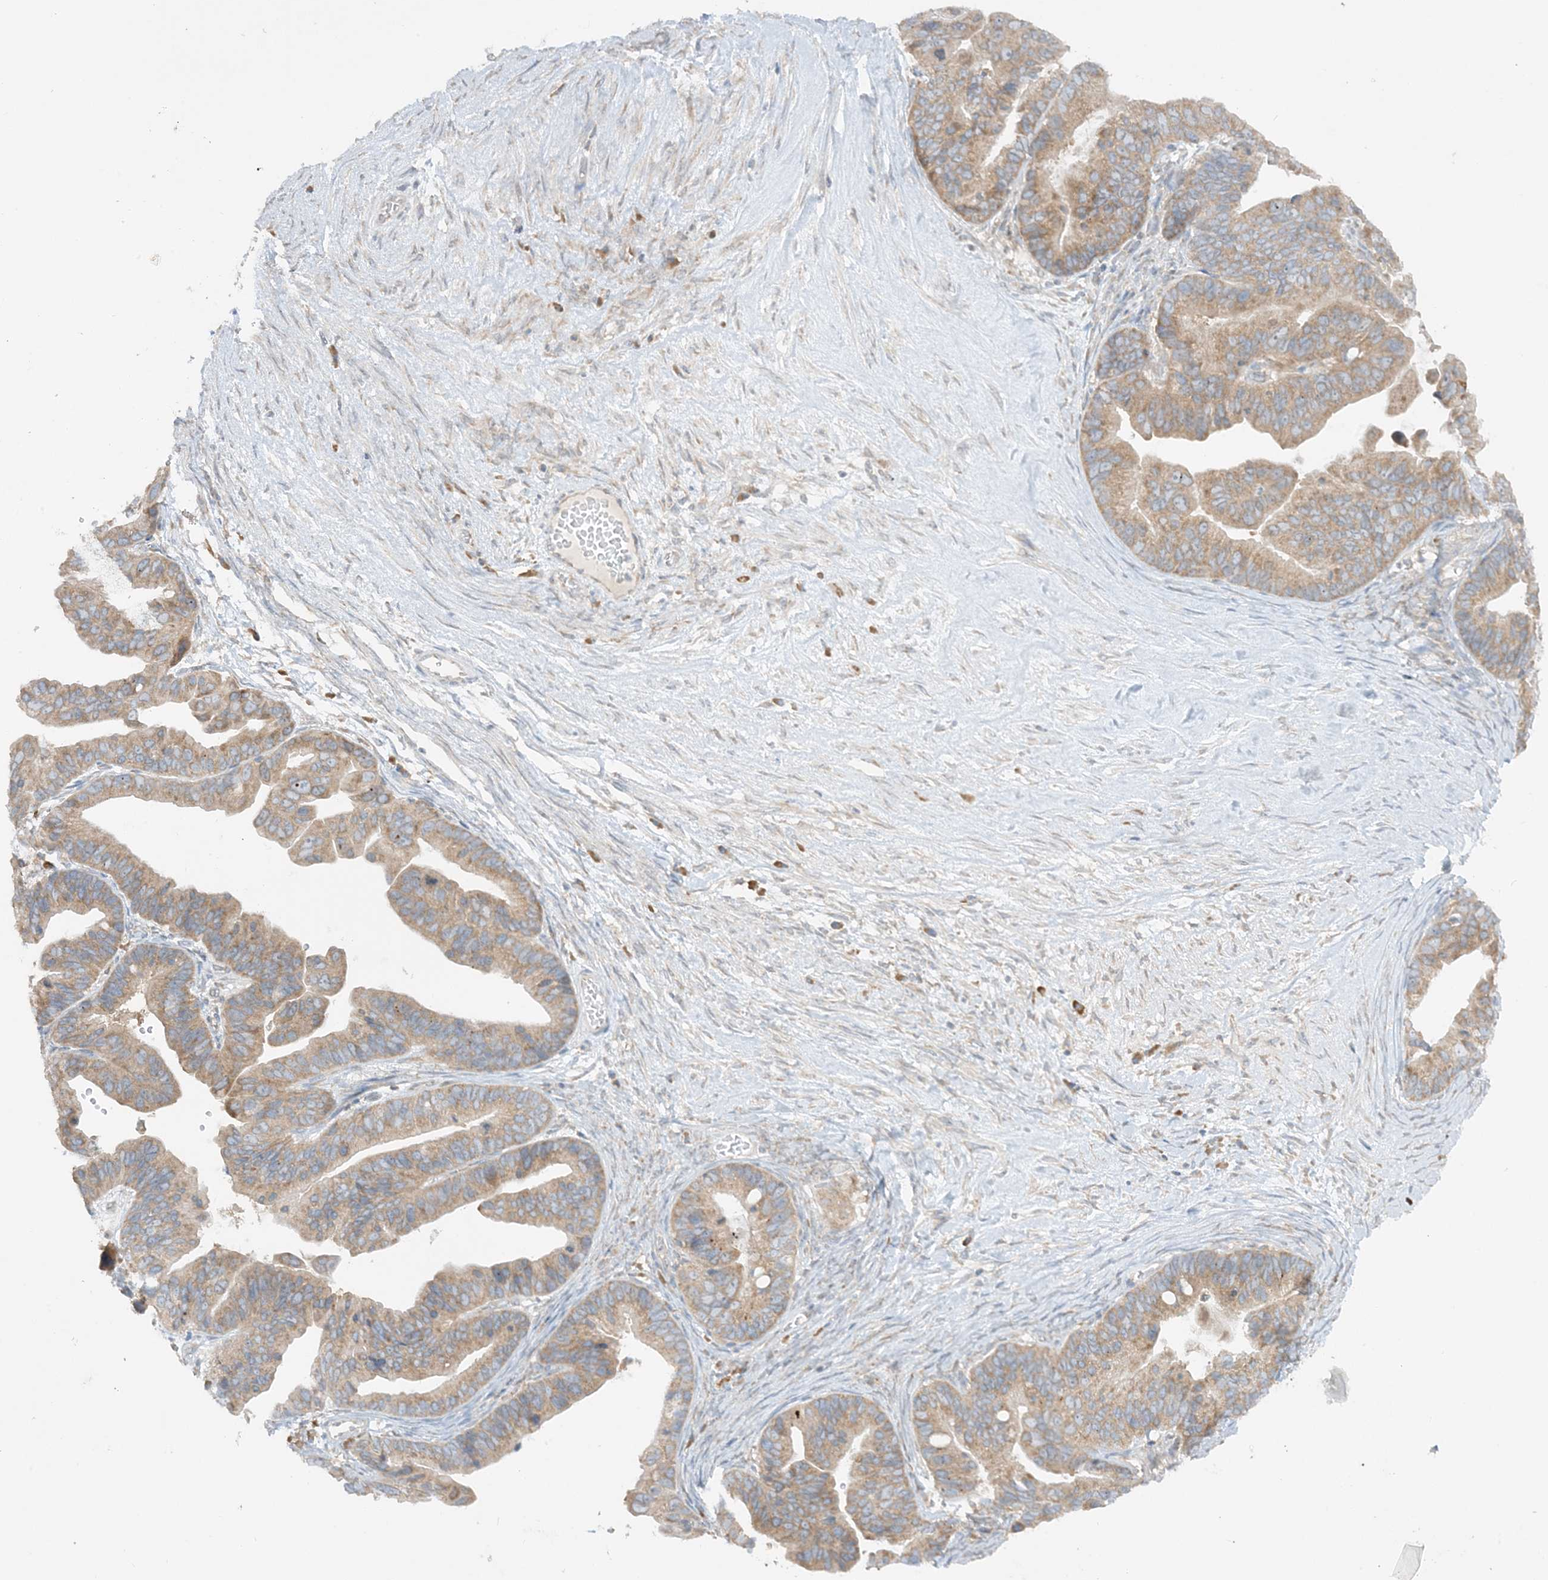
{"staining": {"intensity": "moderate", "quantity": ">75%", "location": "cytoplasmic/membranous"}, "tissue": "ovarian cancer", "cell_type": "Tumor cells", "image_type": "cancer", "snomed": [{"axis": "morphology", "description": "Cystadenocarcinoma, serous, NOS"}, {"axis": "topography", "description": "Ovary"}], "caption": "High-power microscopy captured an immunohistochemistry (IHC) histopathology image of serous cystadenocarcinoma (ovarian), revealing moderate cytoplasmic/membranous expression in approximately >75% of tumor cells. (DAB IHC with brightfield microscopy, high magnification).", "gene": "RPP40", "patient": {"sex": "female", "age": 56}}